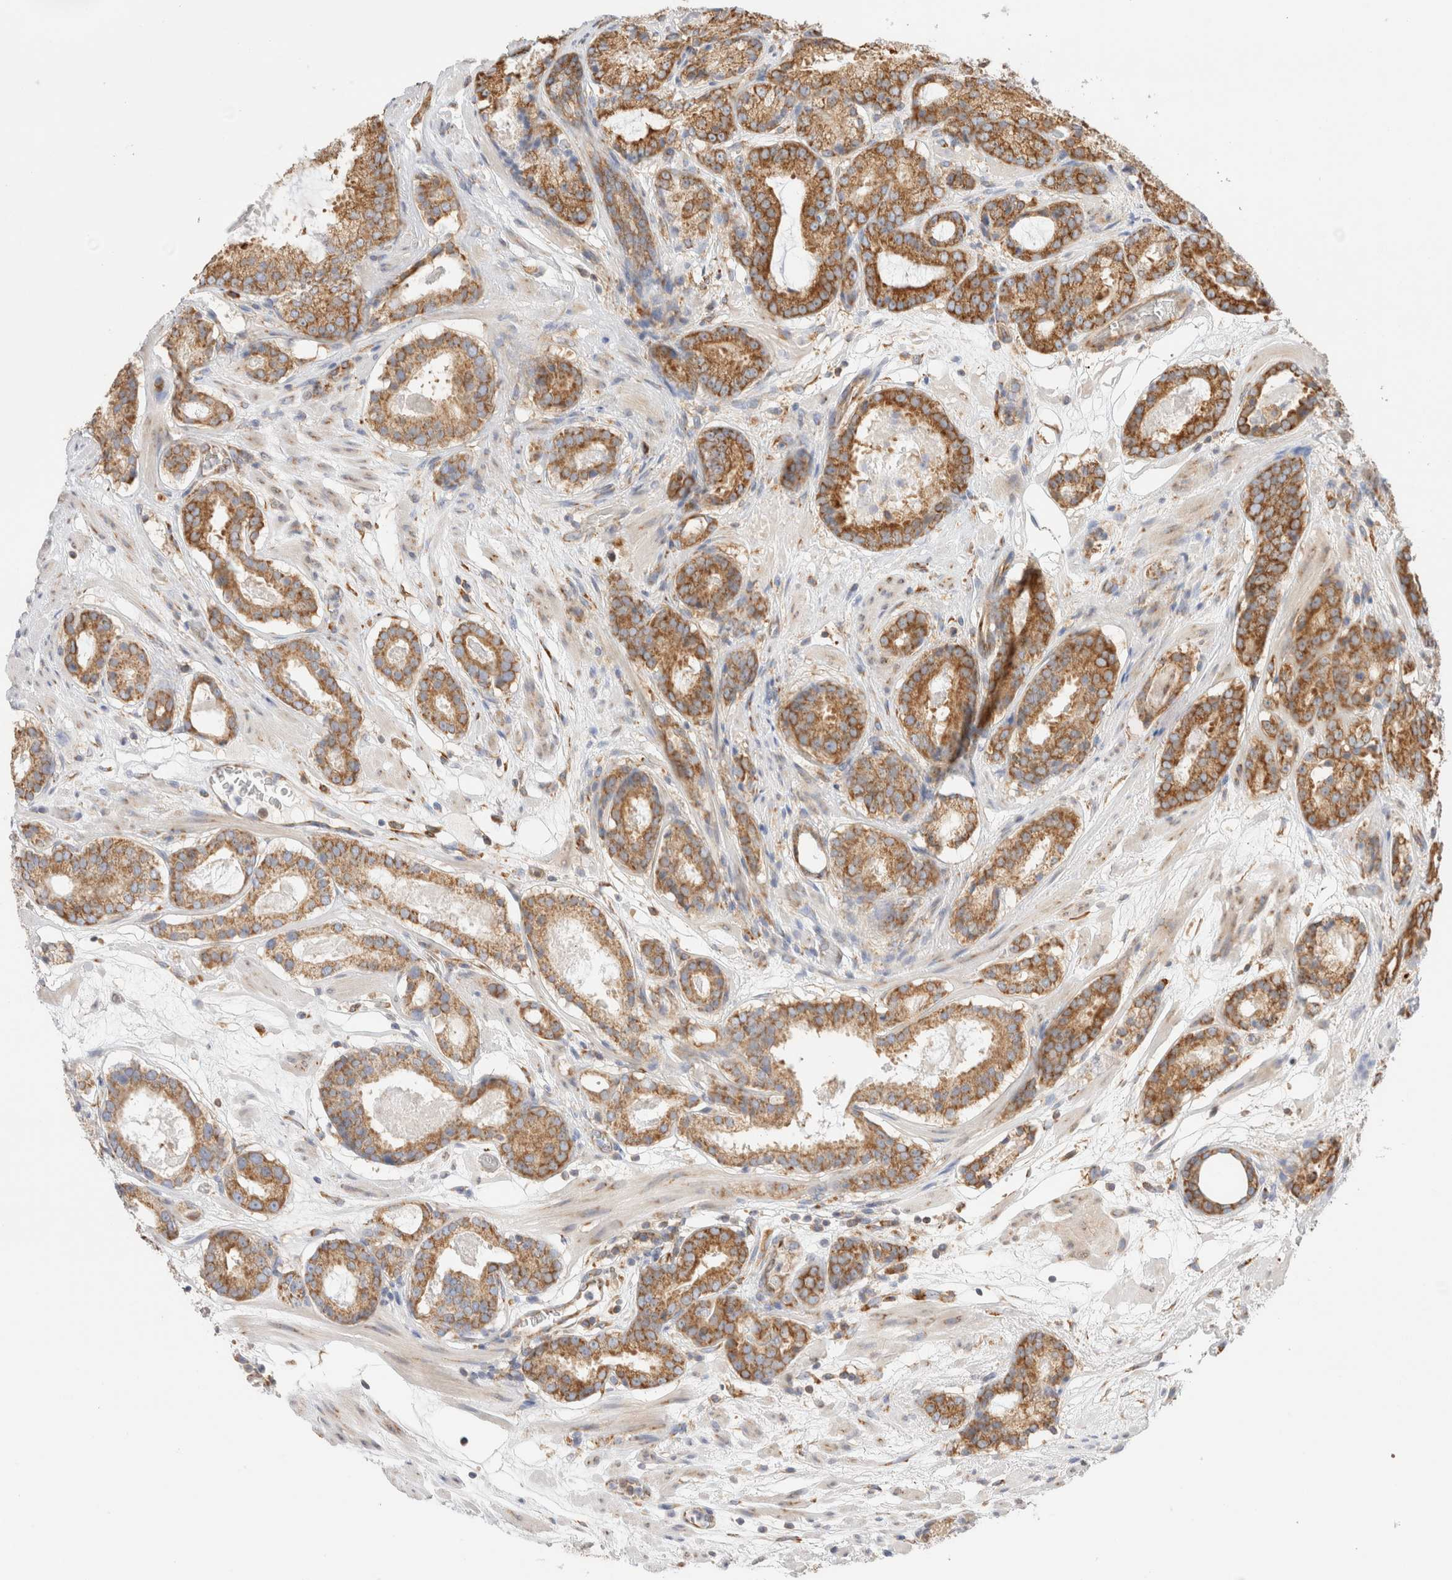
{"staining": {"intensity": "strong", "quantity": ">75%", "location": "cytoplasmic/membranous"}, "tissue": "prostate cancer", "cell_type": "Tumor cells", "image_type": "cancer", "snomed": [{"axis": "morphology", "description": "Adenocarcinoma, Low grade"}, {"axis": "topography", "description": "Prostate"}], "caption": "Brown immunohistochemical staining in low-grade adenocarcinoma (prostate) demonstrates strong cytoplasmic/membranous positivity in approximately >75% of tumor cells. The staining was performed using DAB (3,3'-diaminobenzidine) to visualize the protein expression in brown, while the nuclei were stained in blue with hematoxylin (Magnification: 20x).", "gene": "ZC2HC1A", "patient": {"sex": "male", "age": 69}}